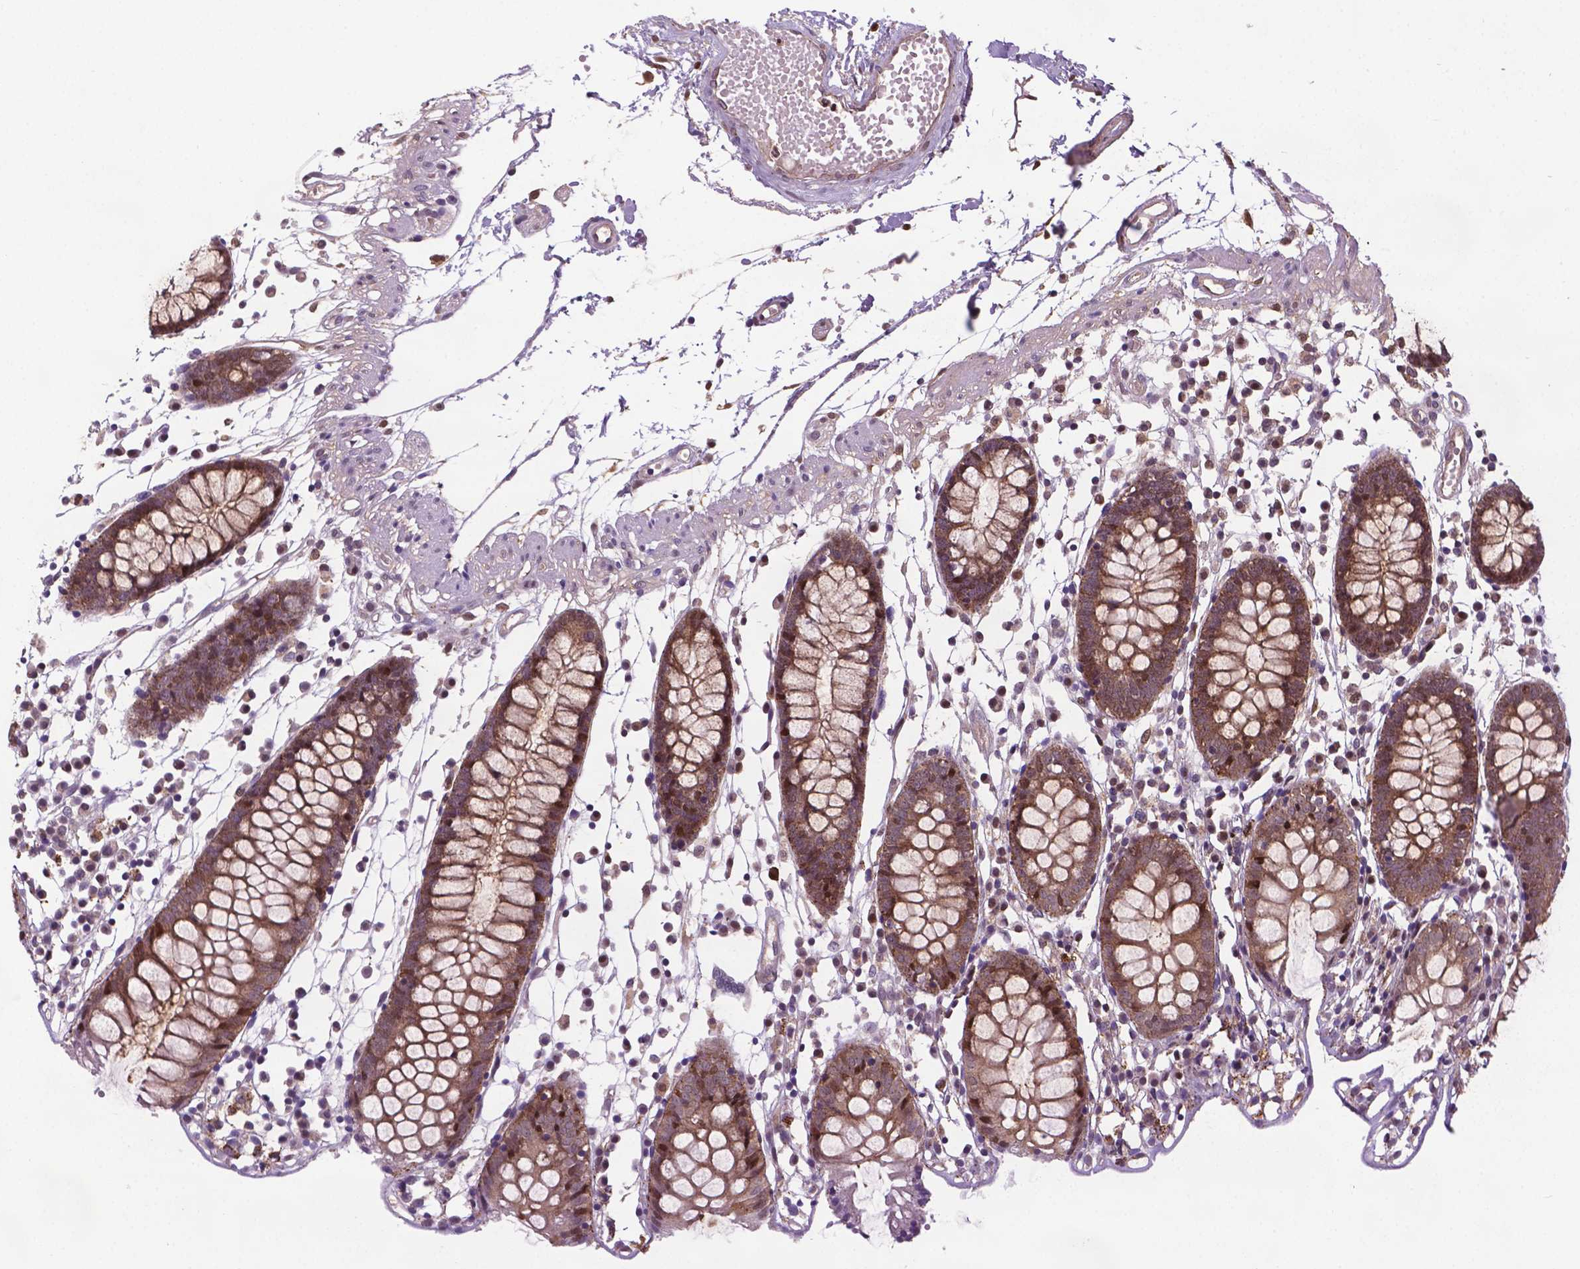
{"staining": {"intensity": "weak", "quantity": ">75%", "location": "cytoplasmic/membranous"}, "tissue": "colon", "cell_type": "Endothelial cells", "image_type": "normal", "snomed": [{"axis": "morphology", "description": "Normal tissue, NOS"}, {"axis": "morphology", "description": "Adenocarcinoma, NOS"}, {"axis": "topography", "description": "Colon"}], "caption": "The immunohistochemical stain labels weak cytoplasmic/membranous expression in endothelial cells of normal colon.", "gene": "PLIN3", "patient": {"sex": "male", "age": 83}}